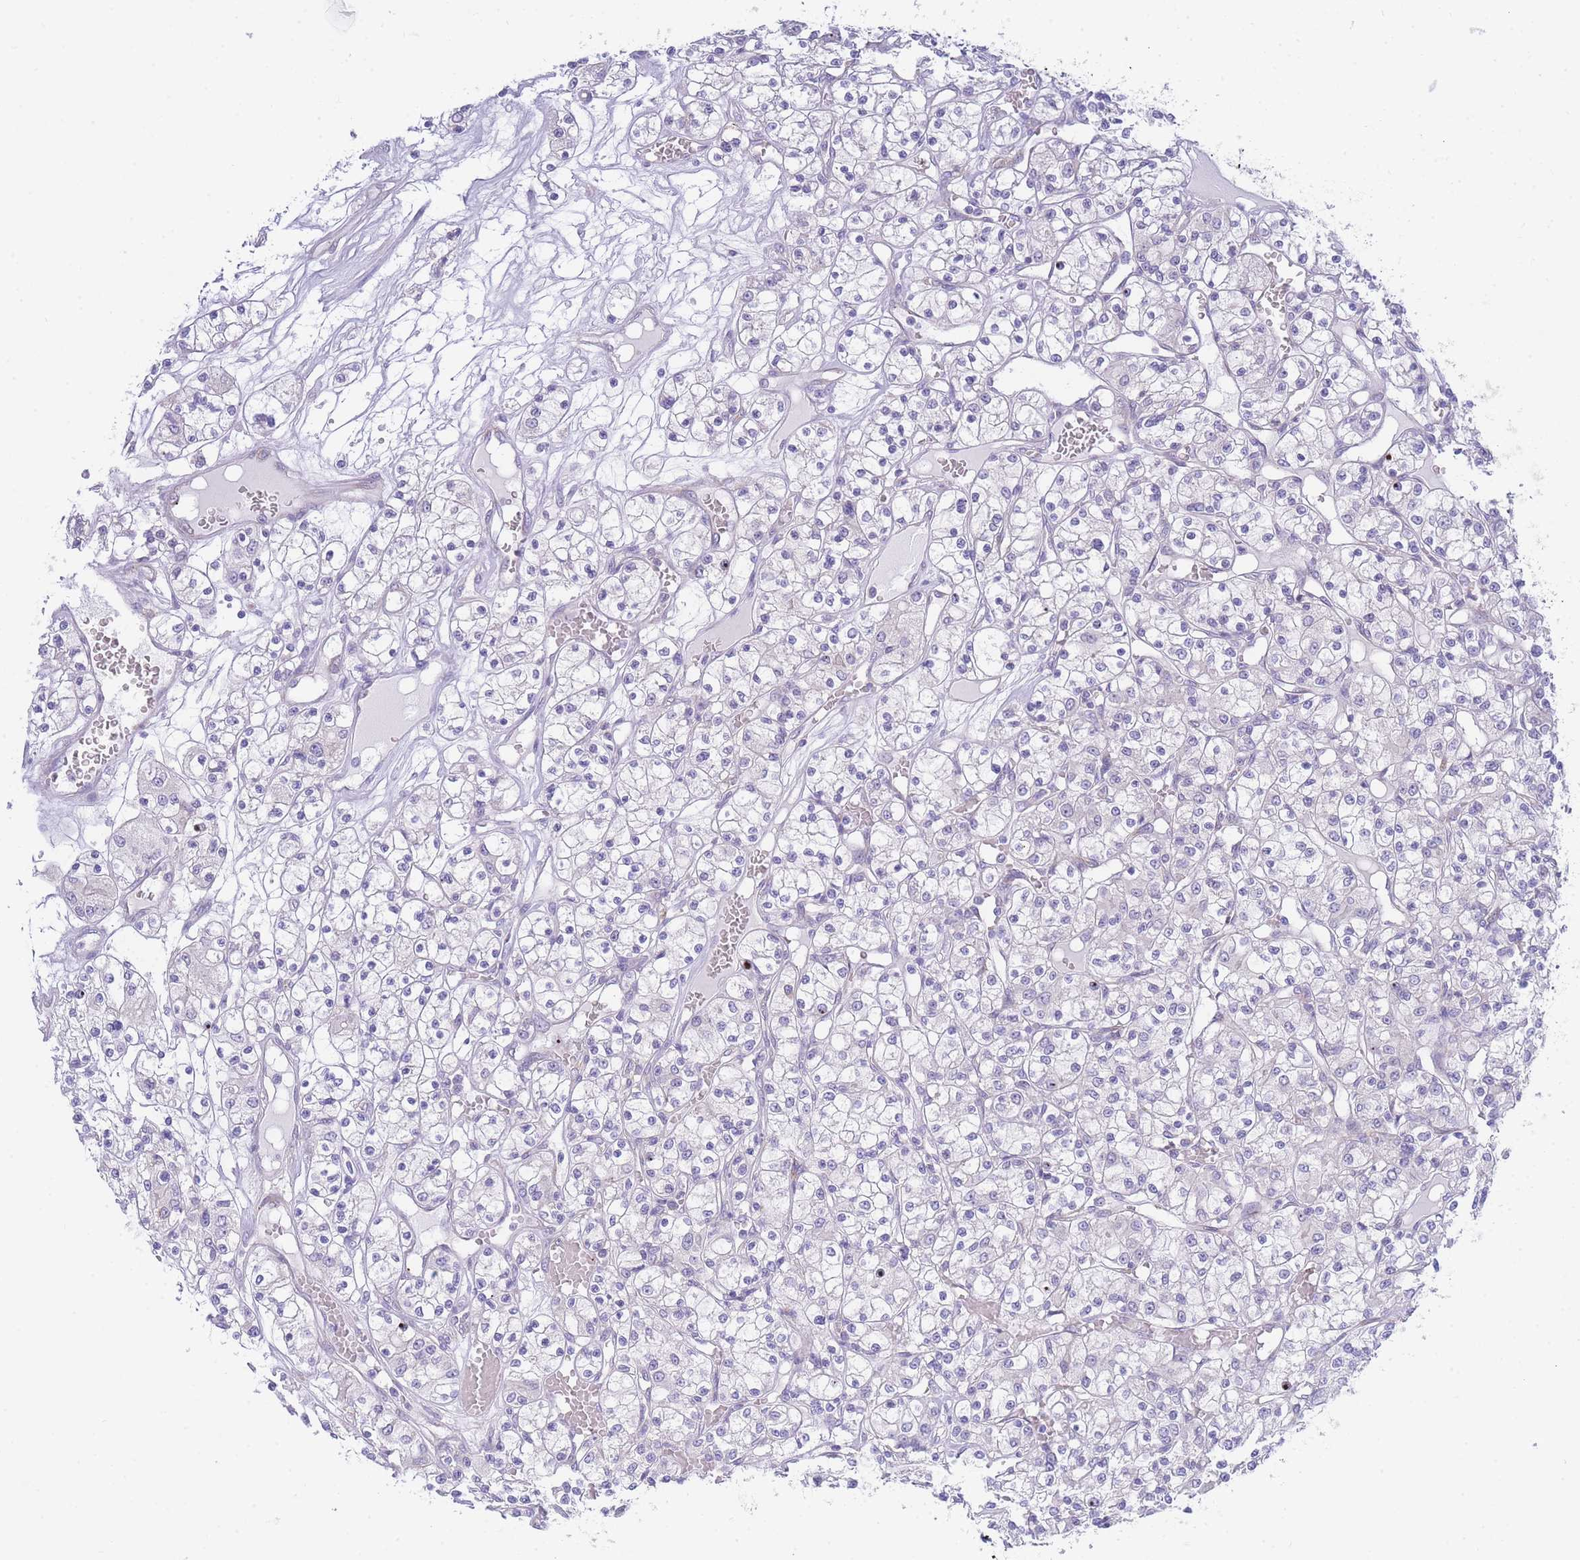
{"staining": {"intensity": "negative", "quantity": "none", "location": "none"}, "tissue": "renal cancer", "cell_type": "Tumor cells", "image_type": "cancer", "snomed": [{"axis": "morphology", "description": "Adenocarcinoma, NOS"}, {"axis": "topography", "description": "Kidney"}], "caption": "The micrograph displays no staining of tumor cells in renal cancer.", "gene": "ZNF510", "patient": {"sex": "female", "age": 59}}